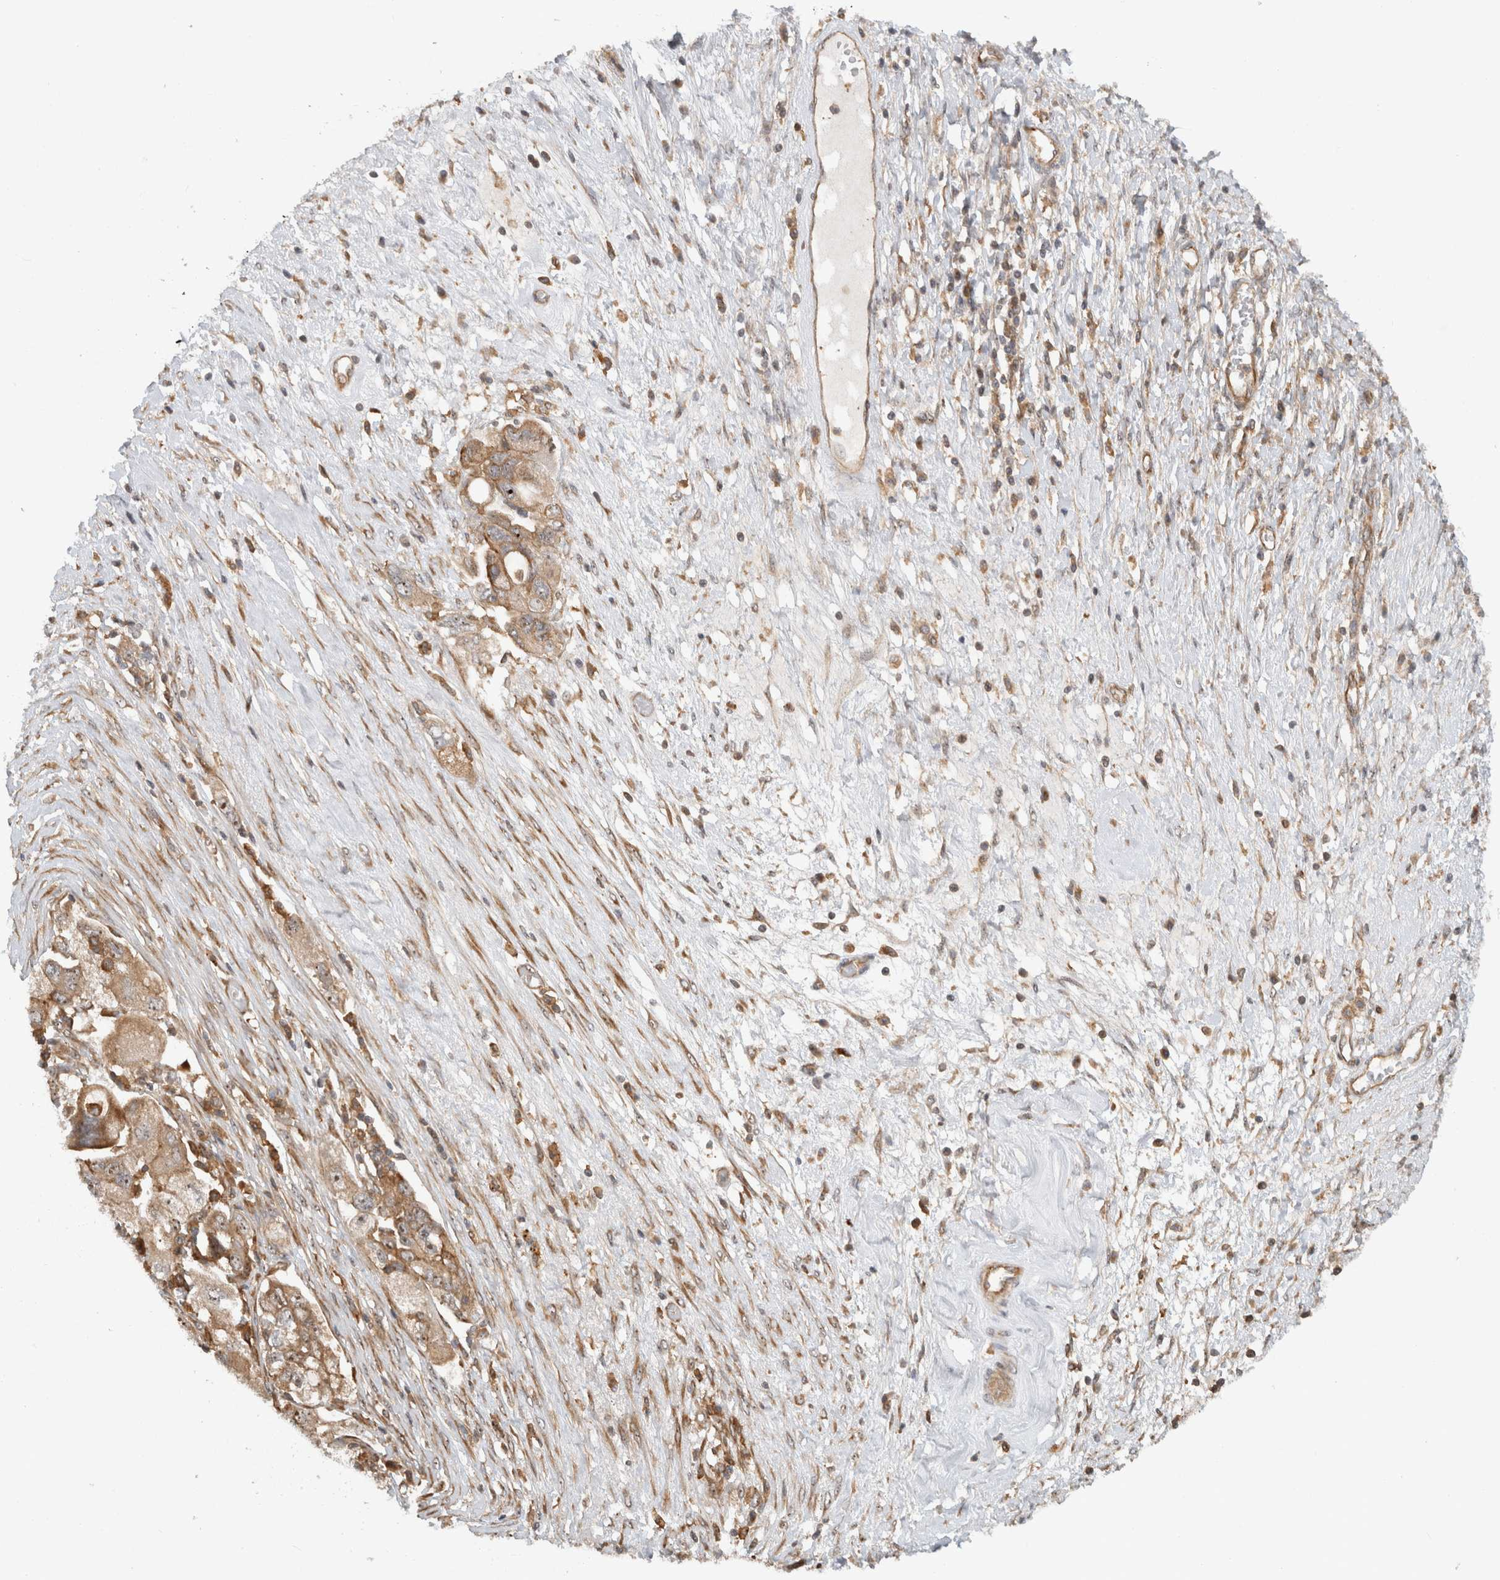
{"staining": {"intensity": "moderate", "quantity": ">75%", "location": "cytoplasmic/membranous,nuclear"}, "tissue": "ovarian cancer", "cell_type": "Tumor cells", "image_type": "cancer", "snomed": [{"axis": "morphology", "description": "Carcinoma, NOS"}, {"axis": "morphology", "description": "Cystadenocarcinoma, serous, NOS"}, {"axis": "topography", "description": "Ovary"}], "caption": "An immunohistochemistry (IHC) micrograph of tumor tissue is shown. Protein staining in brown highlights moderate cytoplasmic/membranous and nuclear positivity in ovarian cancer within tumor cells.", "gene": "WASF2", "patient": {"sex": "female", "age": 69}}